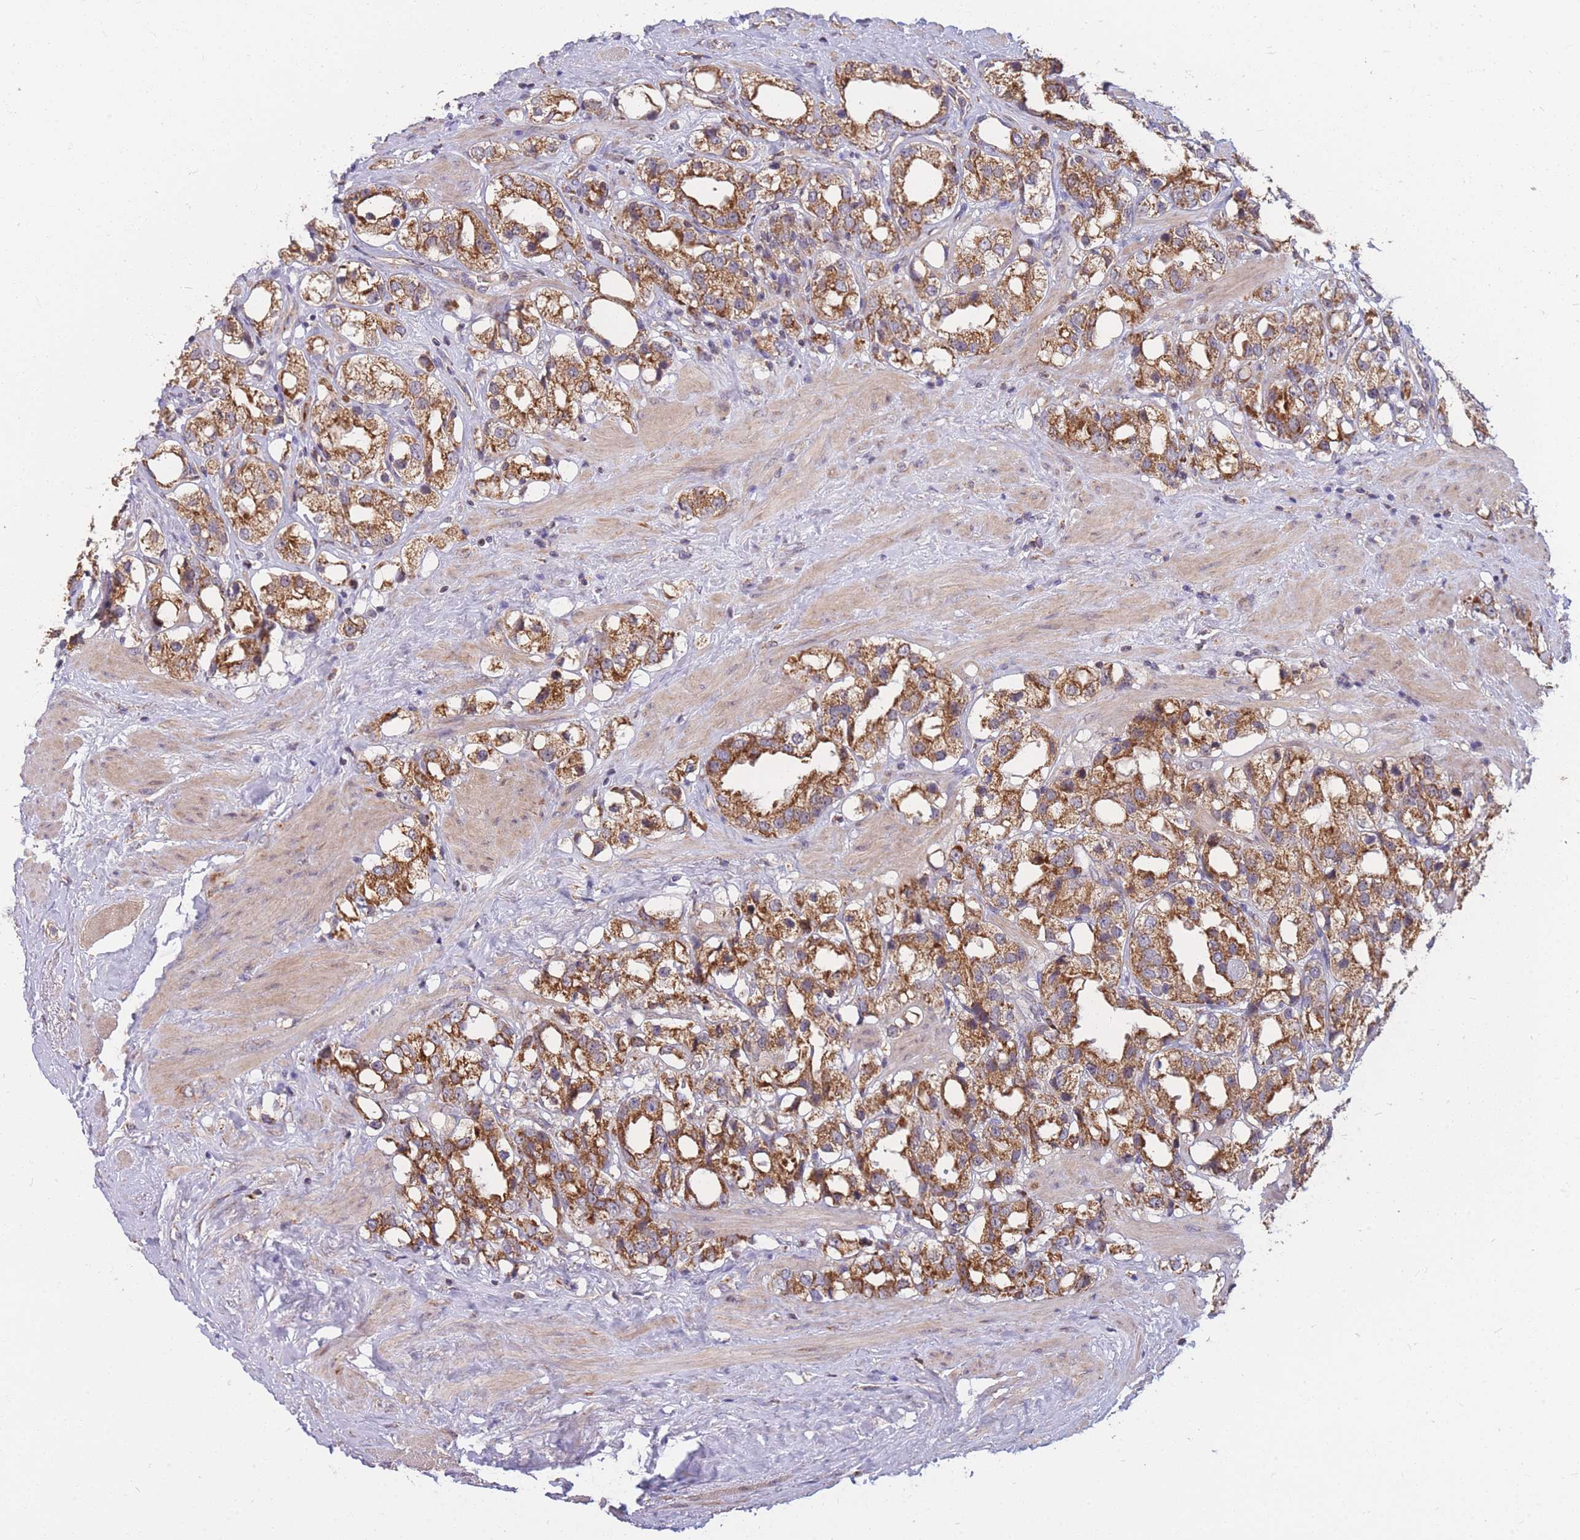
{"staining": {"intensity": "strong", "quantity": ">75%", "location": "cytoplasmic/membranous"}, "tissue": "prostate cancer", "cell_type": "Tumor cells", "image_type": "cancer", "snomed": [{"axis": "morphology", "description": "Adenocarcinoma, NOS"}, {"axis": "topography", "description": "Prostate"}], "caption": "A photomicrograph of human prostate cancer (adenocarcinoma) stained for a protein reveals strong cytoplasmic/membranous brown staining in tumor cells.", "gene": "PTPMT1", "patient": {"sex": "male", "age": 79}}